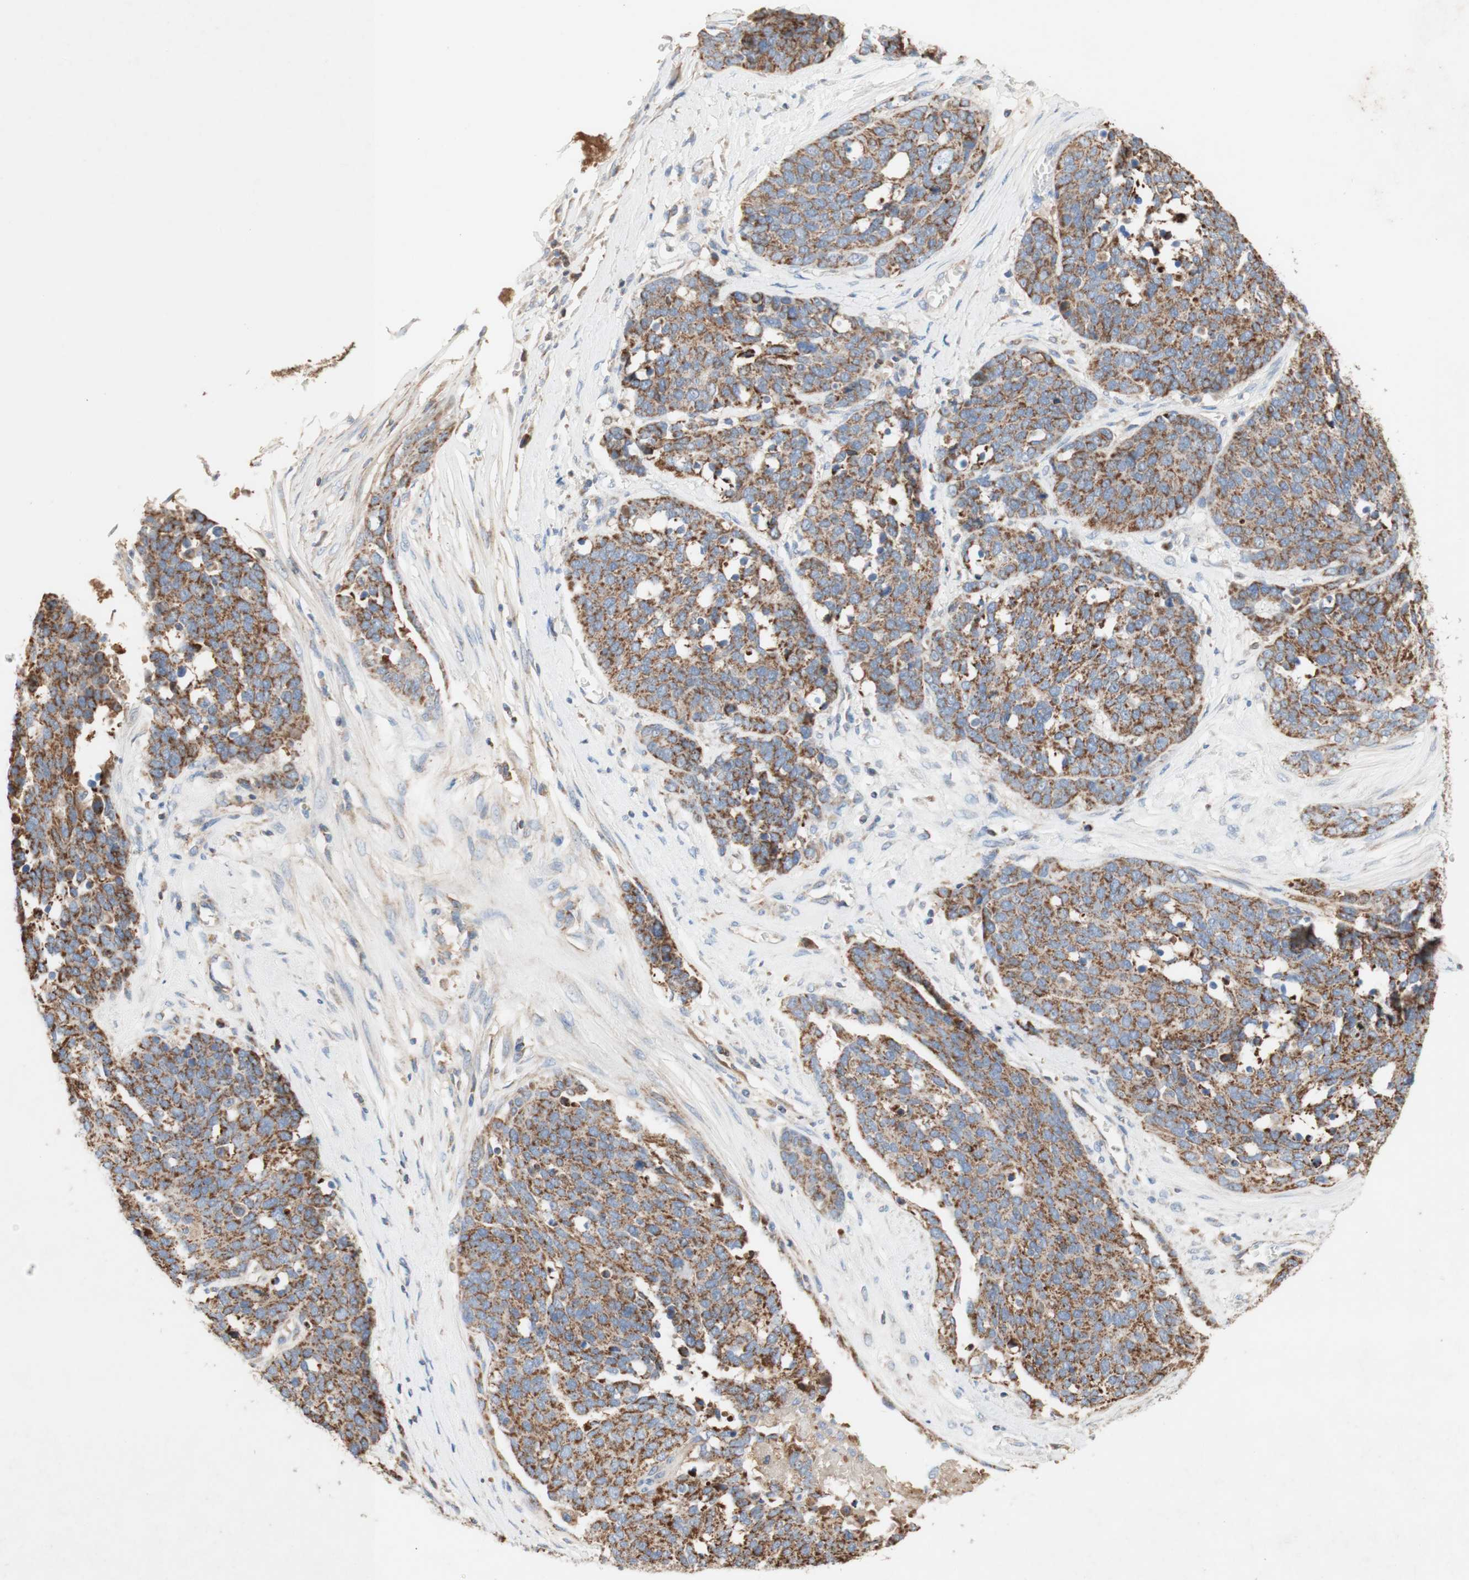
{"staining": {"intensity": "moderate", "quantity": ">75%", "location": "cytoplasmic/membranous"}, "tissue": "ovarian cancer", "cell_type": "Tumor cells", "image_type": "cancer", "snomed": [{"axis": "morphology", "description": "Cystadenocarcinoma, serous, NOS"}, {"axis": "topography", "description": "Ovary"}], "caption": "Serous cystadenocarcinoma (ovarian) was stained to show a protein in brown. There is medium levels of moderate cytoplasmic/membranous positivity in about >75% of tumor cells.", "gene": "SDHB", "patient": {"sex": "female", "age": 44}}